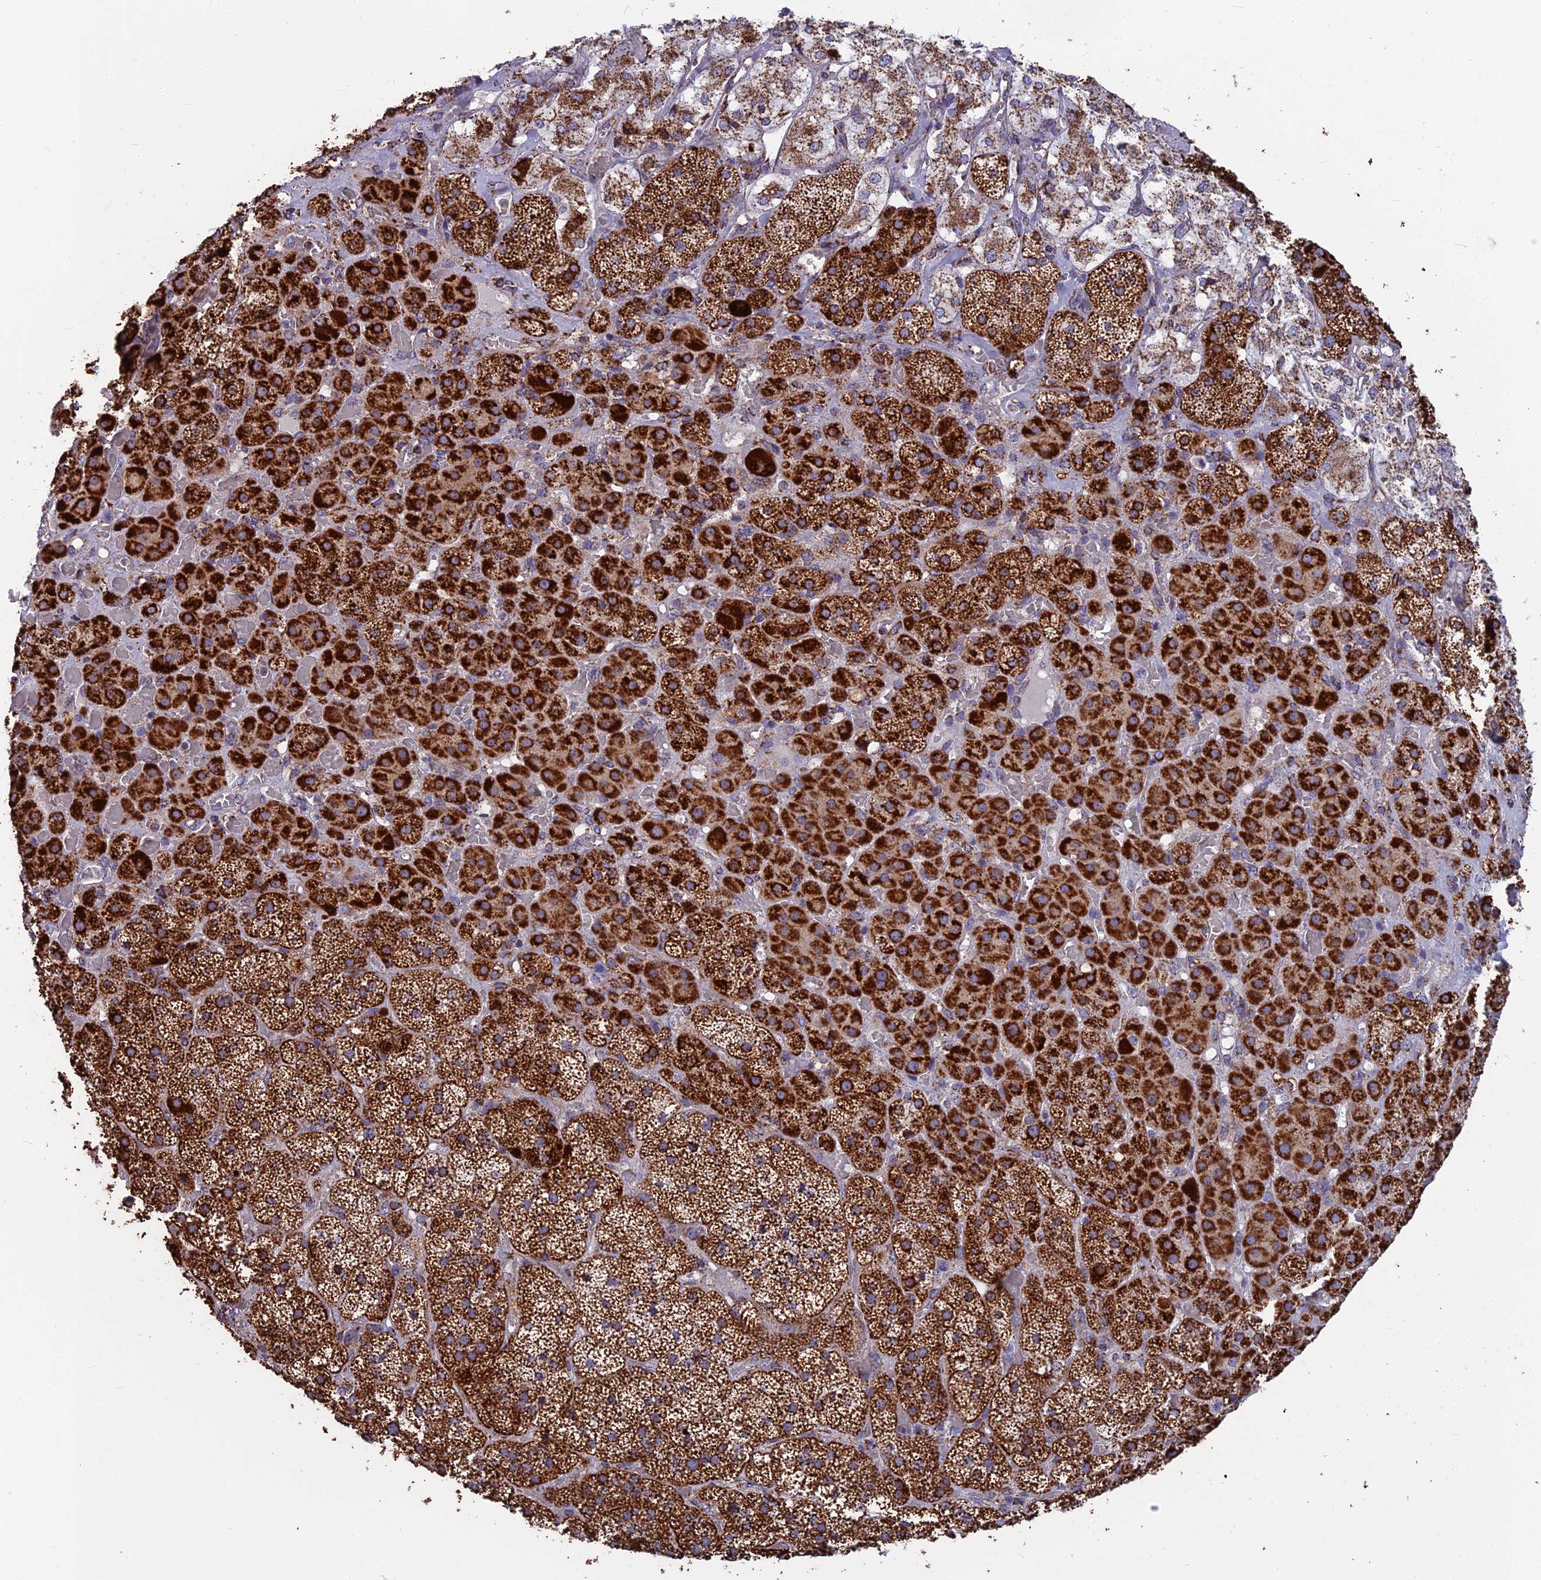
{"staining": {"intensity": "strong", "quantity": ">75%", "location": "cytoplasmic/membranous"}, "tissue": "adrenal gland", "cell_type": "Glandular cells", "image_type": "normal", "snomed": [{"axis": "morphology", "description": "Normal tissue, NOS"}, {"axis": "topography", "description": "Adrenal gland"}], "caption": "Immunohistochemistry (IHC) photomicrograph of normal adrenal gland: human adrenal gland stained using IHC exhibits high levels of strong protein expression localized specifically in the cytoplasmic/membranous of glandular cells, appearing as a cytoplasmic/membranous brown color.", "gene": "CS", "patient": {"sex": "male", "age": 57}}